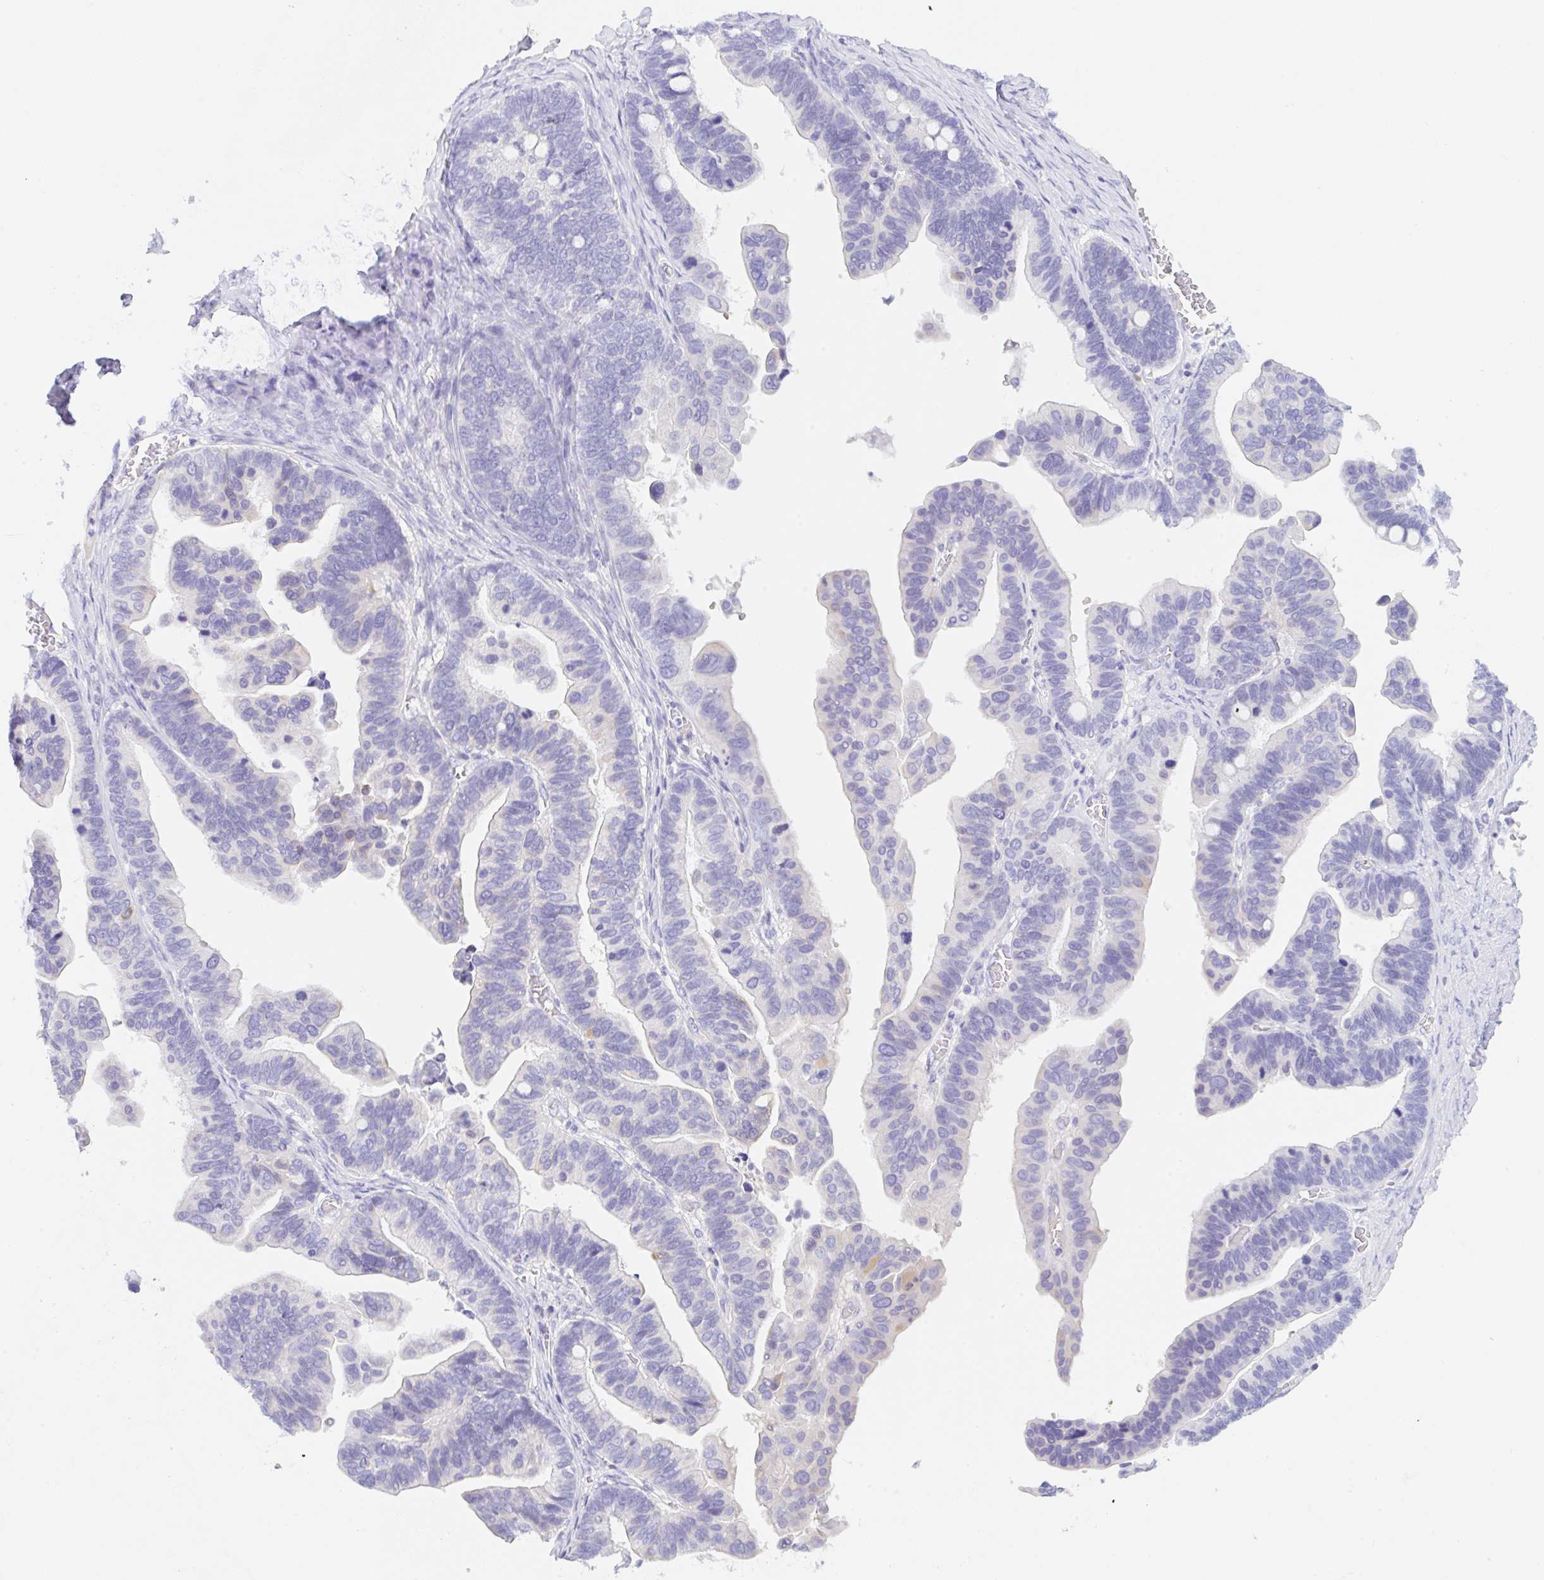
{"staining": {"intensity": "negative", "quantity": "none", "location": "none"}, "tissue": "ovarian cancer", "cell_type": "Tumor cells", "image_type": "cancer", "snomed": [{"axis": "morphology", "description": "Cystadenocarcinoma, serous, NOS"}, {"axis": "topography", "description": "Ovary"}], "caption": "Protein analysis of ovarian cancer shows no significant staining in tumor cells. The staining is performed using DAB (3,3'-diaminobenzidine) brown chromogen with nuclei counter-stained in using hematoxylin.", "gene": "KLK8", "patient": {"sex": "female", "age": 56}}